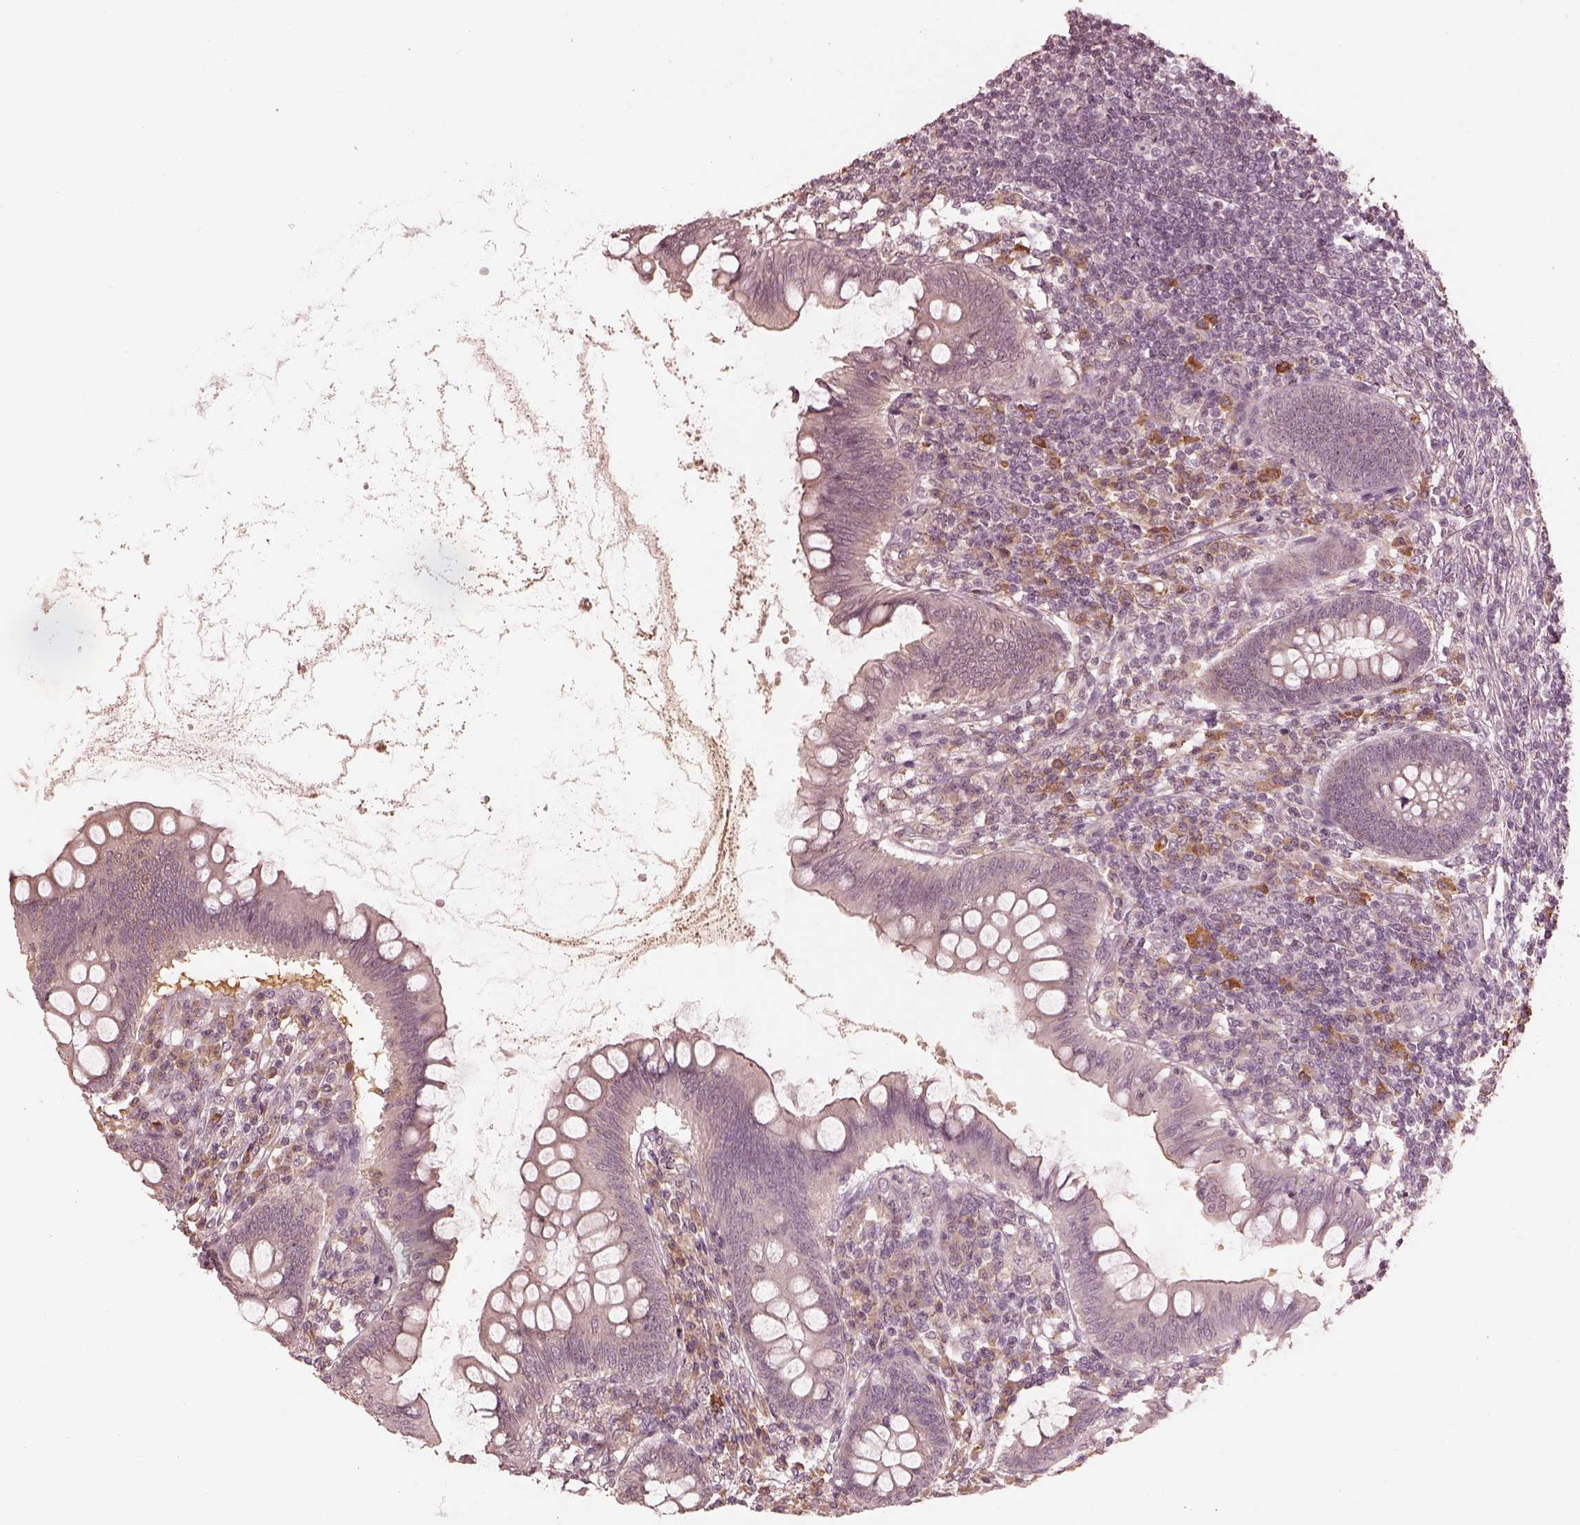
{"staining": {"intensity": "negative", "quantity": "none", "location": "none"}, "tissue": "appendix", "cell_type": "Glandular cells", "image_type": "normal", "snomed": [{"axis": "morphology", "description": "Normal tissue, NOS"}, {"axis": "topography", "description": "Appendix"}], "caption": "This is an immunohistochemistry photomicrograph of unremarkable appendix. There is no expression in glandular cells.", "gene": "CALR3", "patient": {"sex": "female", "age": 57}}